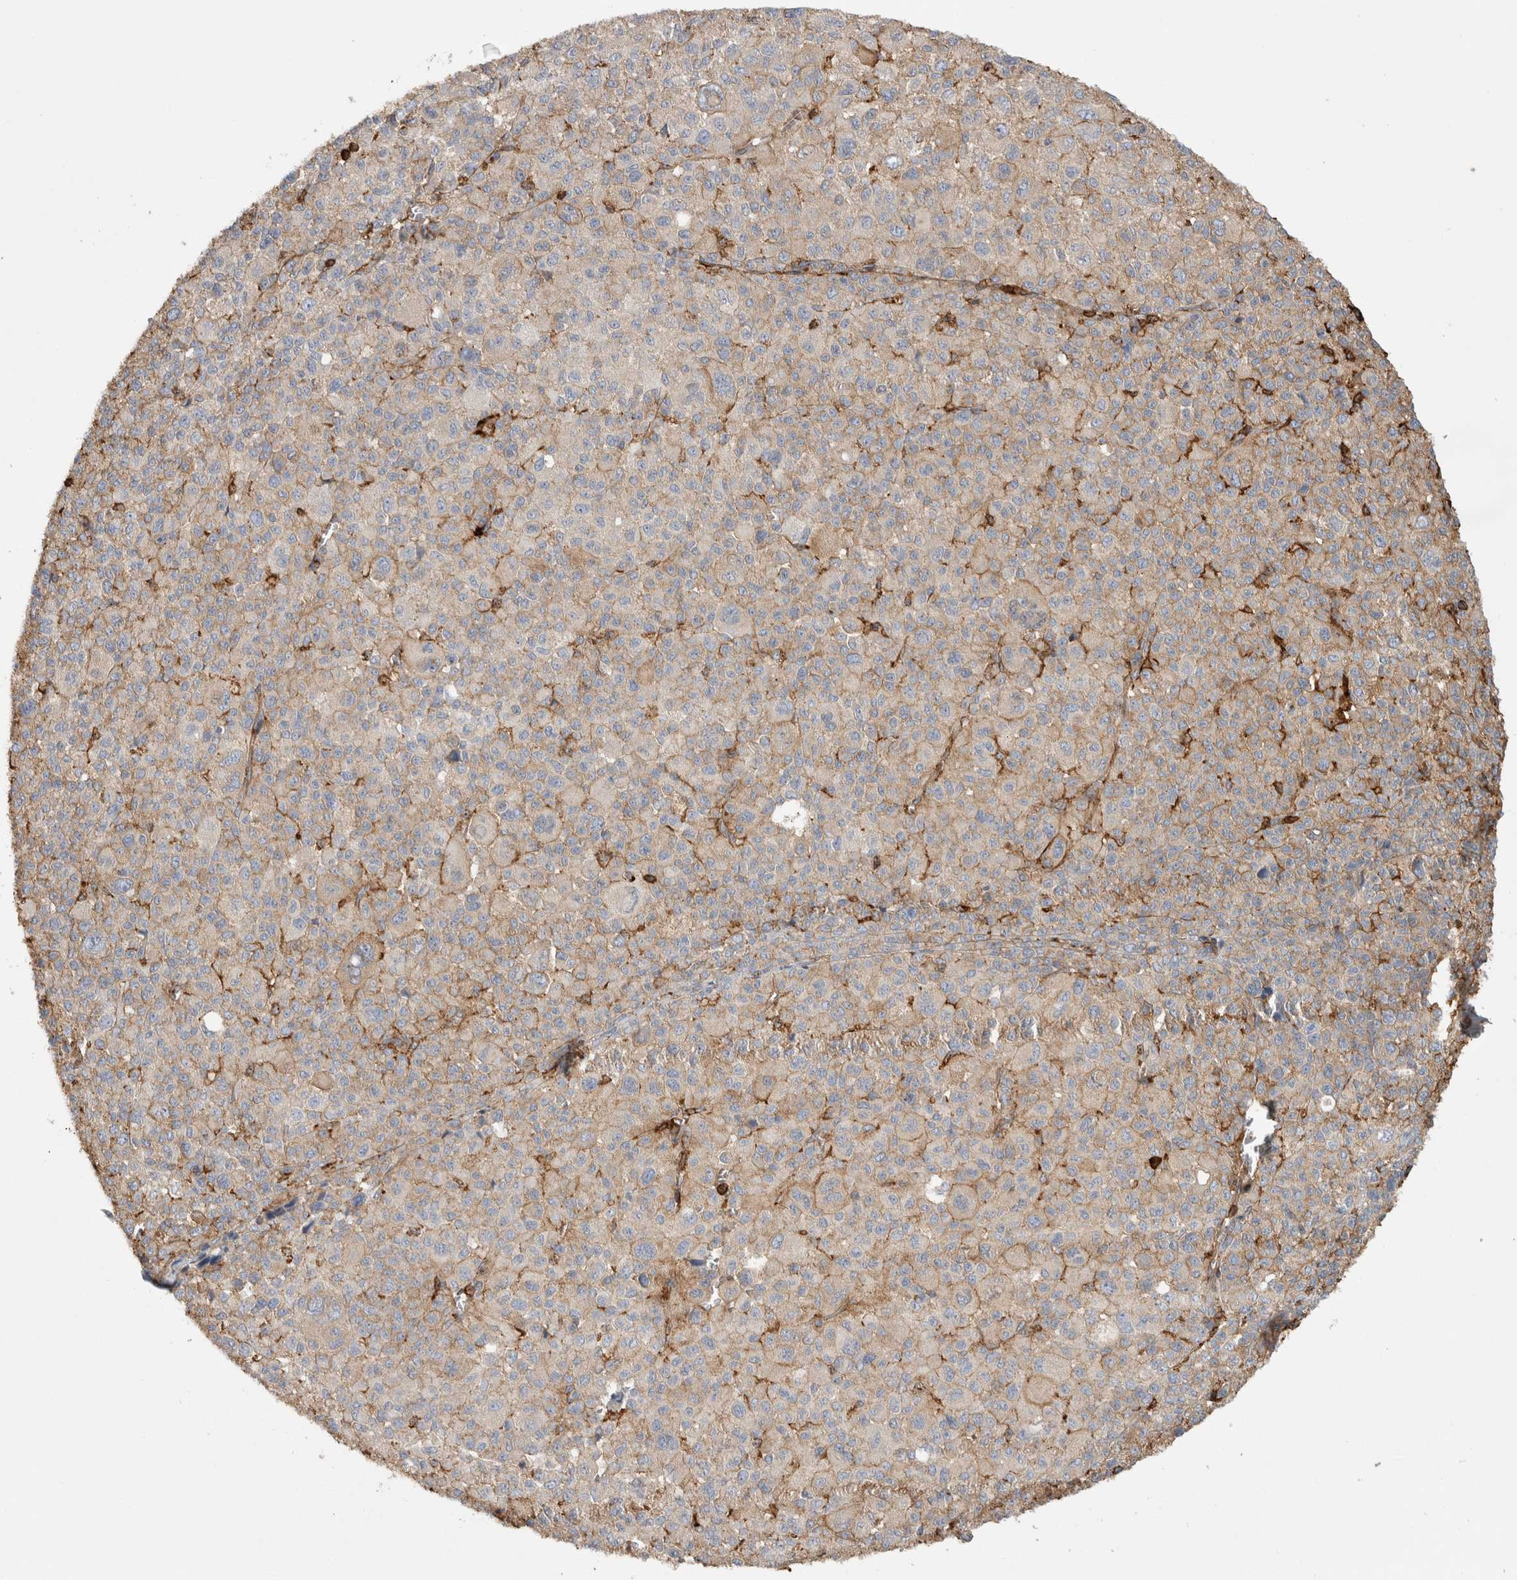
{"staining": {"intensity": "negative", "quantity": "none", "location": "none"}, "tissue": "melanoma", "cell_type": "Tumor cells", "image_type": "cancer", "snomed": [{"axis": "morphology", "description": "Malignant melanoma, Metastatic site"}, {"axis": "topography", "description": "Skin"}], "caption": "Tumor cells show no significant protein positivity in malignant melanoma (metastatic site). Nuclei are stained in blue.", "gene": "GPER1", "patient": {"sex": "female", "age": 74}}